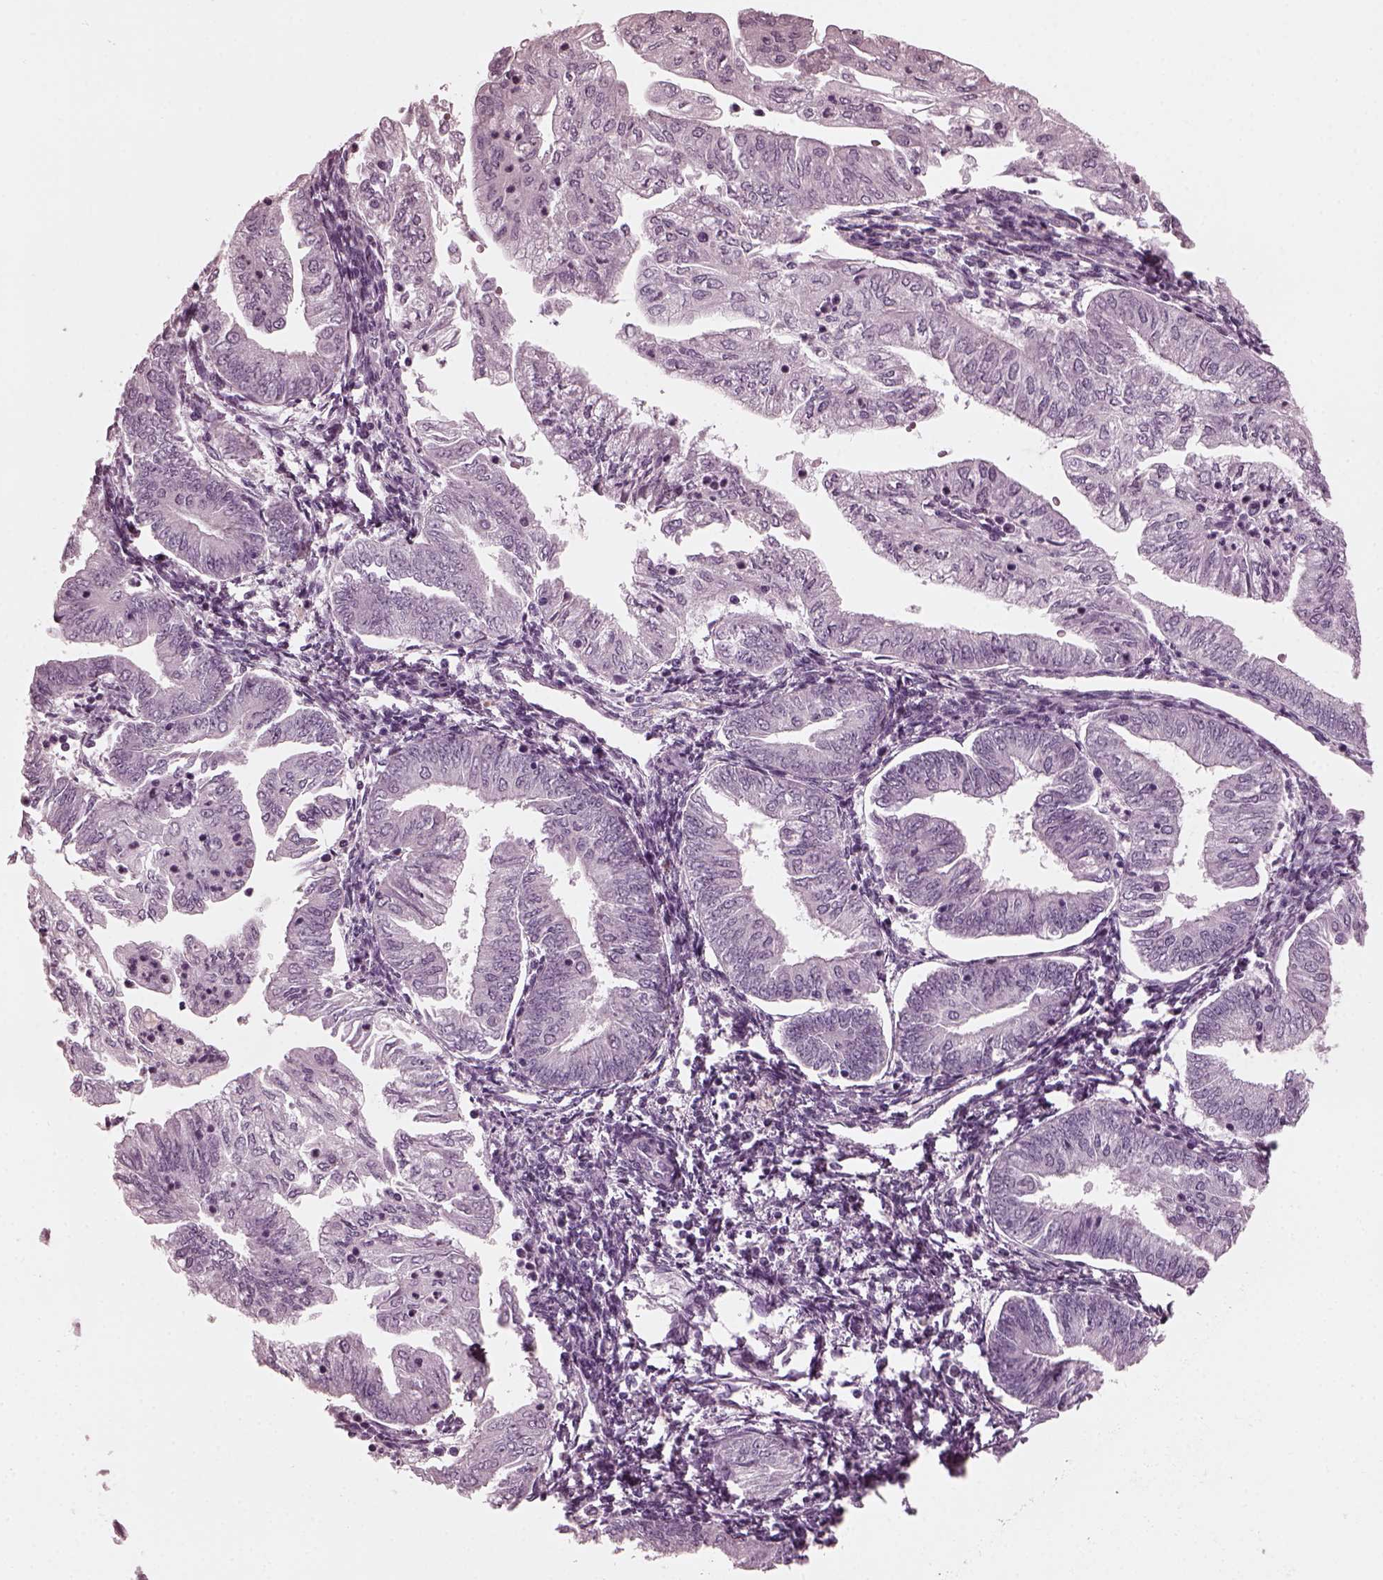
{"staining": {"intensity": "negative", "quantity": "none", "location": "none"}, "tissue": "endometrial cancer", "cell_type": "Tumor cells", "image_type": "cancer", "snomed": [{"axis": "morphology", "description": "Adenocarcinoma, NOS"}, {"axis": "topography", "description": "Endometrium"}], "caption": "This is an immunohistochemistry histopathology image of endometrial cancer. There is no positivity in tumor cells.", "gene": "GRM6", "patient": {"sex": "female", "age": 55}}